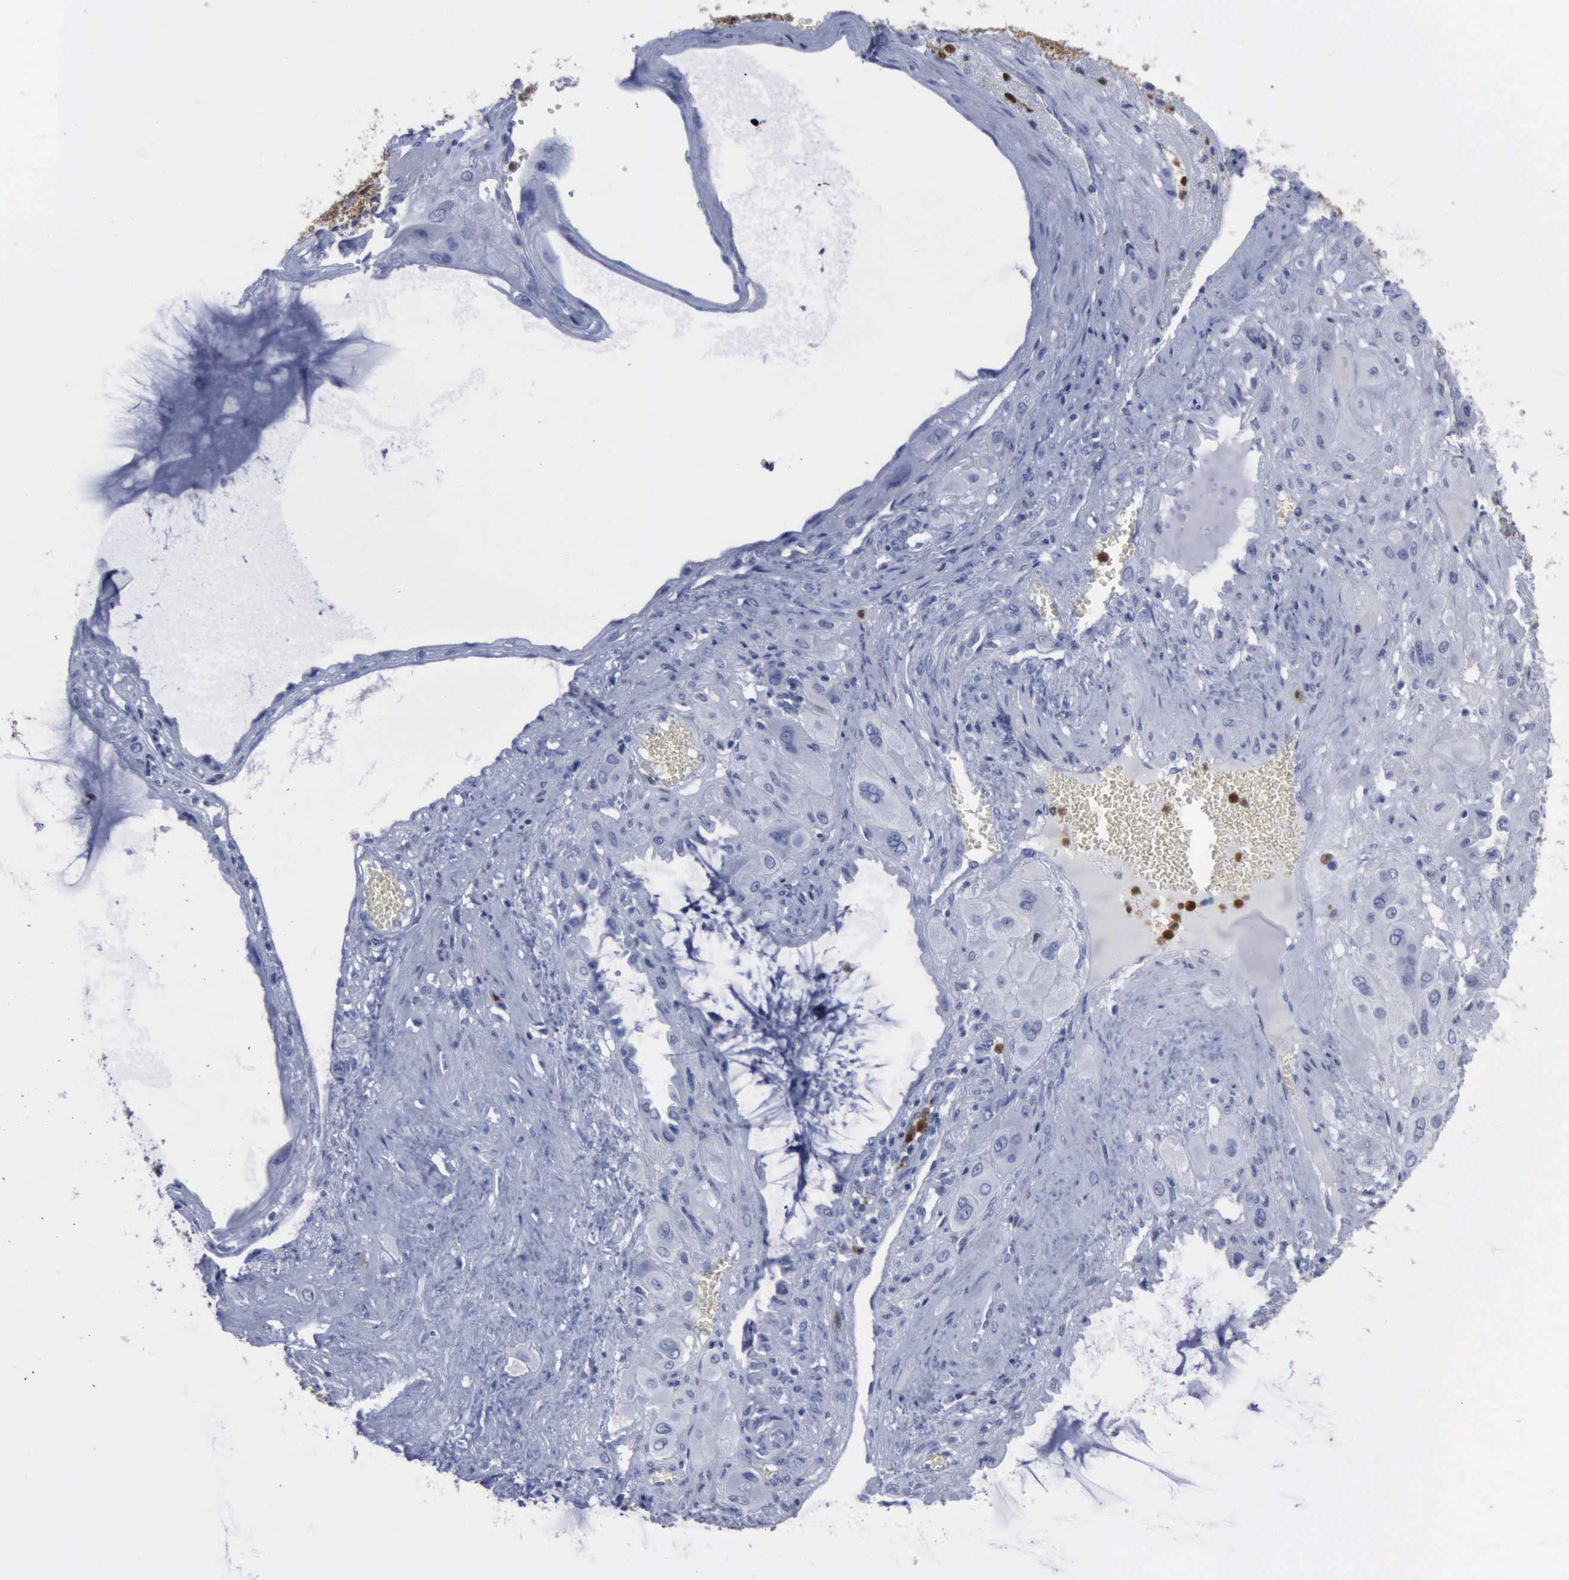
{"staining": {"intensity": "negative", "quantity": "none", "location": "none"}, "tissue": "cervical cancer", "cell_type": "Tumor cells", "image_type": "cancer", "snomed": [{"axis": "morphology", "description": "Squamous cell carcinoma, NOS"}, {"axis": "topography", "description": "Cervix"}], "caption": "Human cervical squamous cell carcinoma stained for a protein using immunohistochemistry displays no expression in tumor cells.", "gene": "CSTA", "patient": {"sex": "female", "age": 34}}